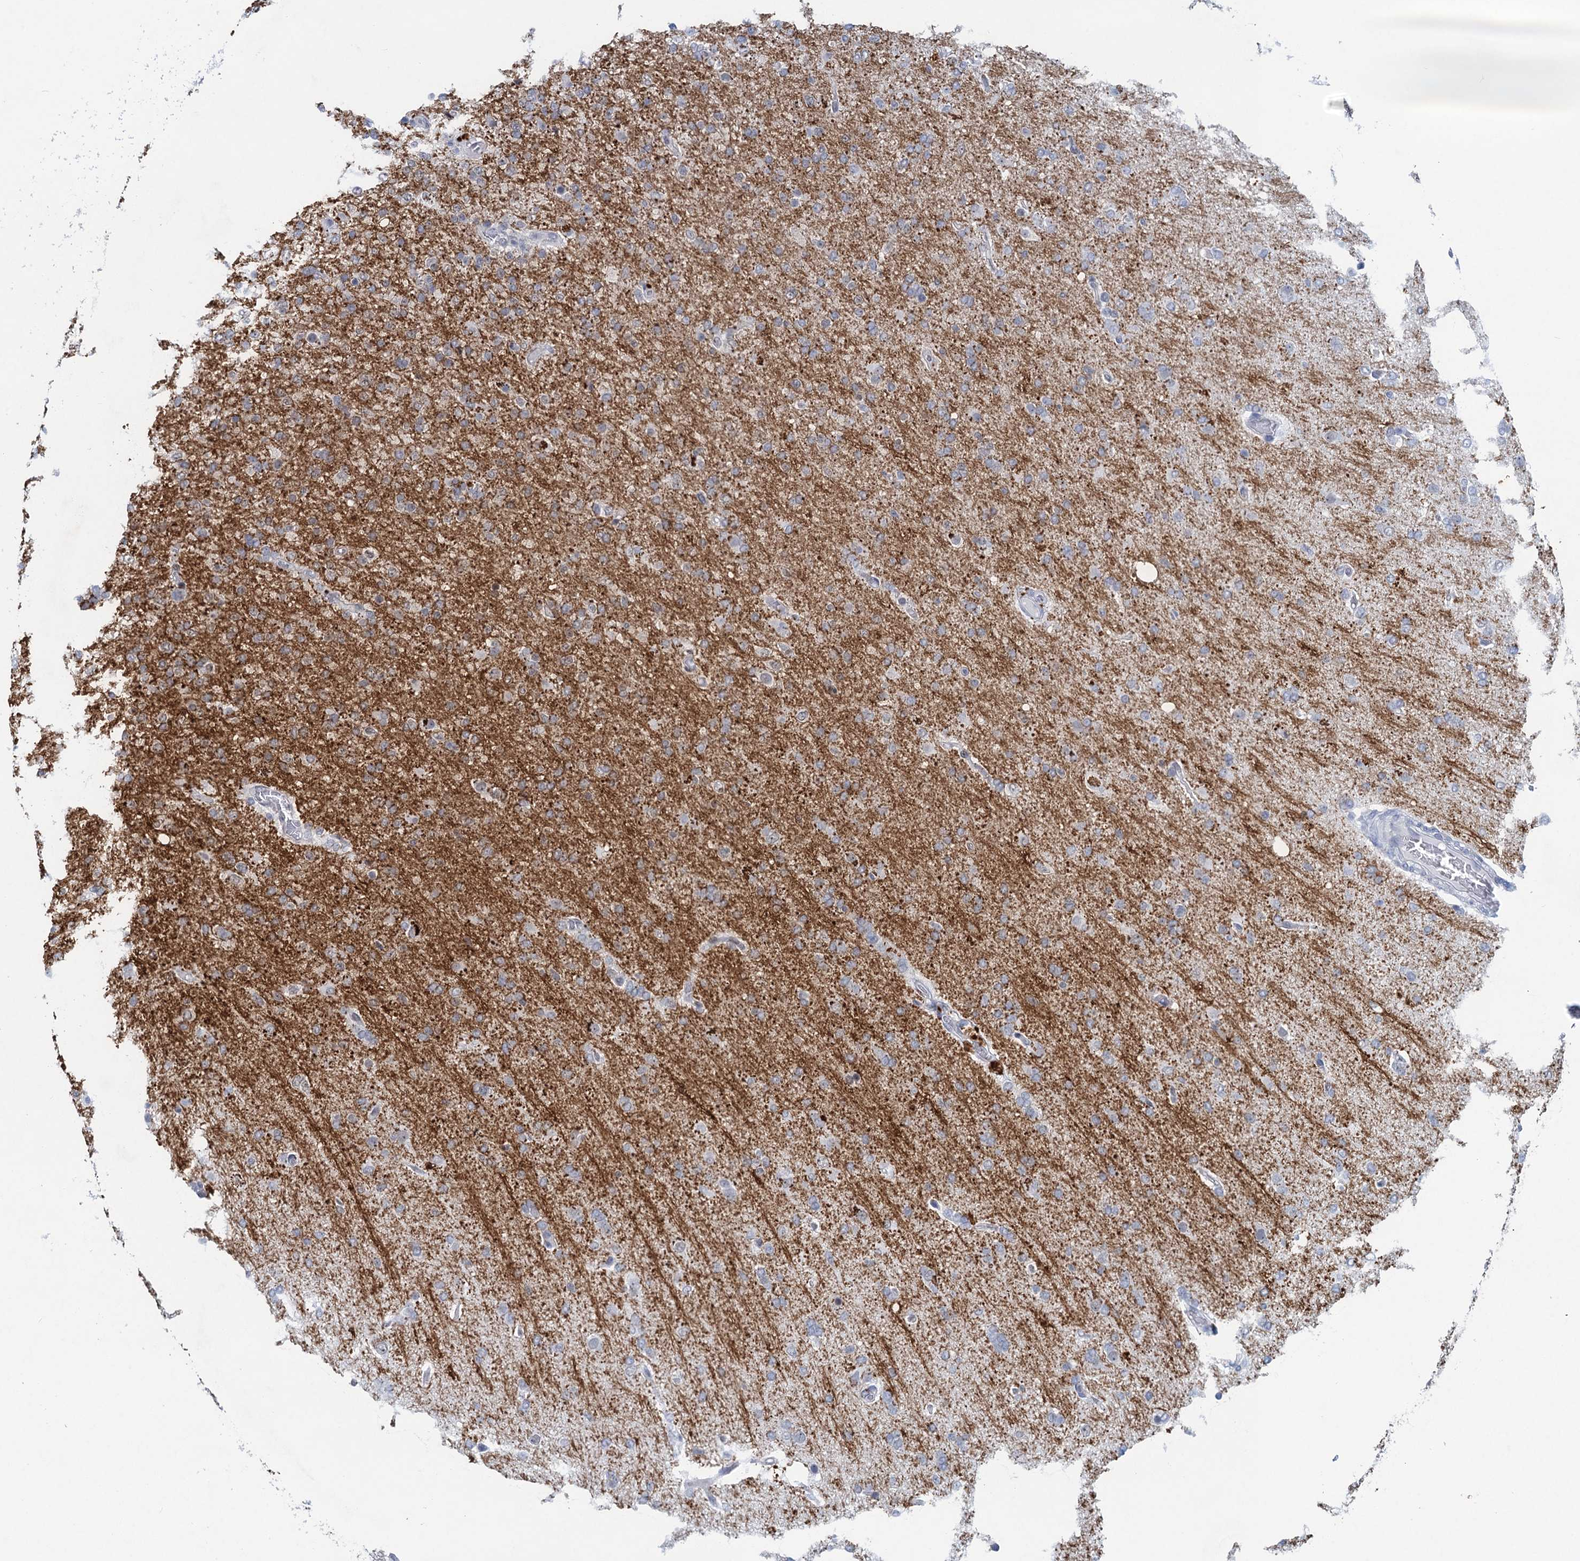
{"staining": {"intensity": "negative", "quantity": "none", "location": "none"}, "tissue": "glioma", "cell_type": "Tumor cells", "image_type": "cancer", "snomed": [{"axis": "morphology", "description": "Glioma, malignant, High grade"}, {"axis": "topography", "description": "Brain"}], "caption": "Protein analysis of glioma reveals no significant expression in tumor cells.", "gene": "HAPSTR1", "patient": {"sex": "female", "age": 74}}